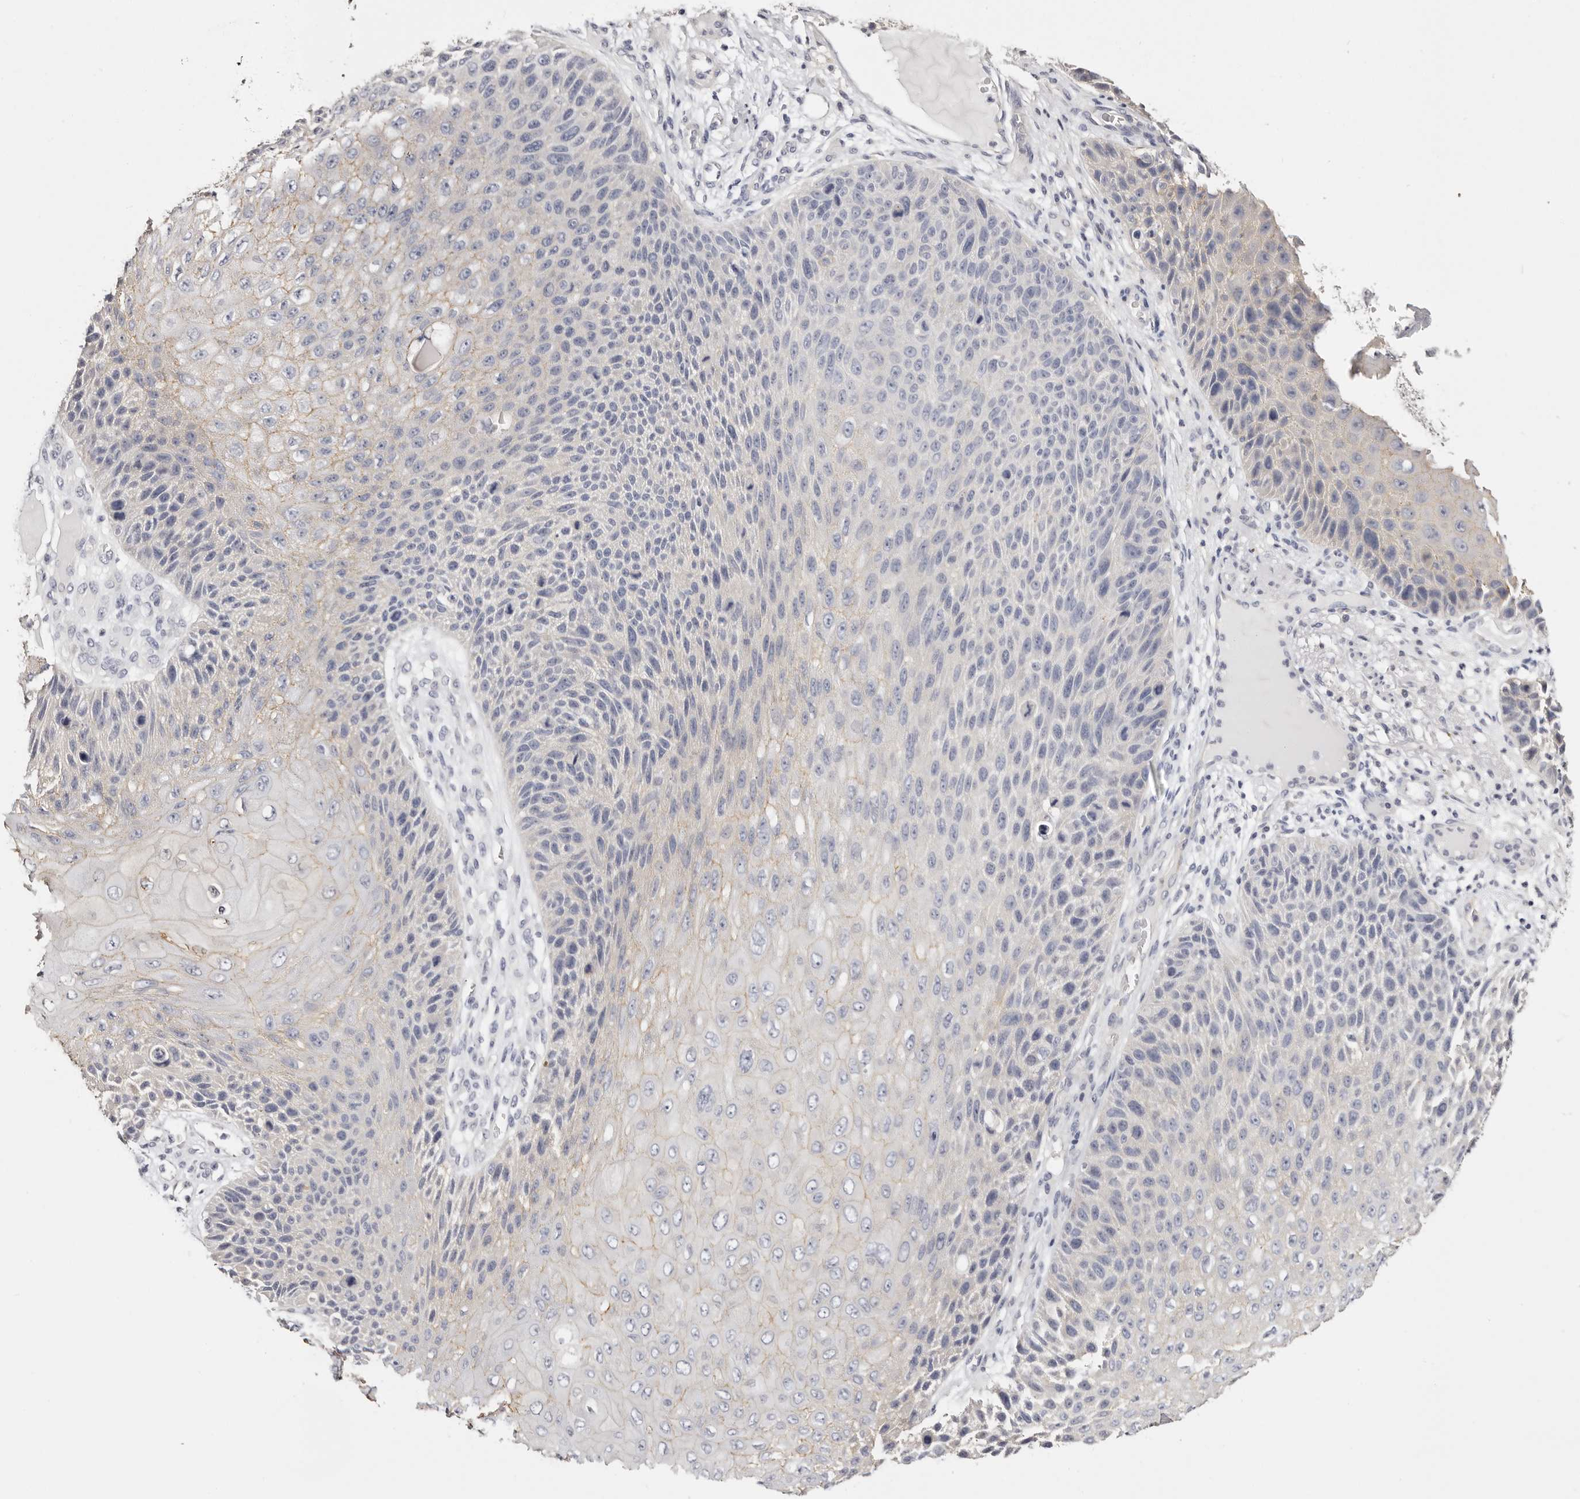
{"staining": {"intensity": "weak", "quantity": "<25%", "location": "cytoplasmic/membranous"}, "tissue": "skin cancer", "cell_type": "Tumor cells", "image_type": "cancer", "snomed": [{"axis": "morphology", "description": "Squamous cell carcinoma, NOS"}, {"axis": "topography", "description": "Skin"}], "caption": "Image shows no protein expression in tumor cells of skin cancer tissue.", "gene": "ROM1", "patient": {"sex": "female", "age": 88}}